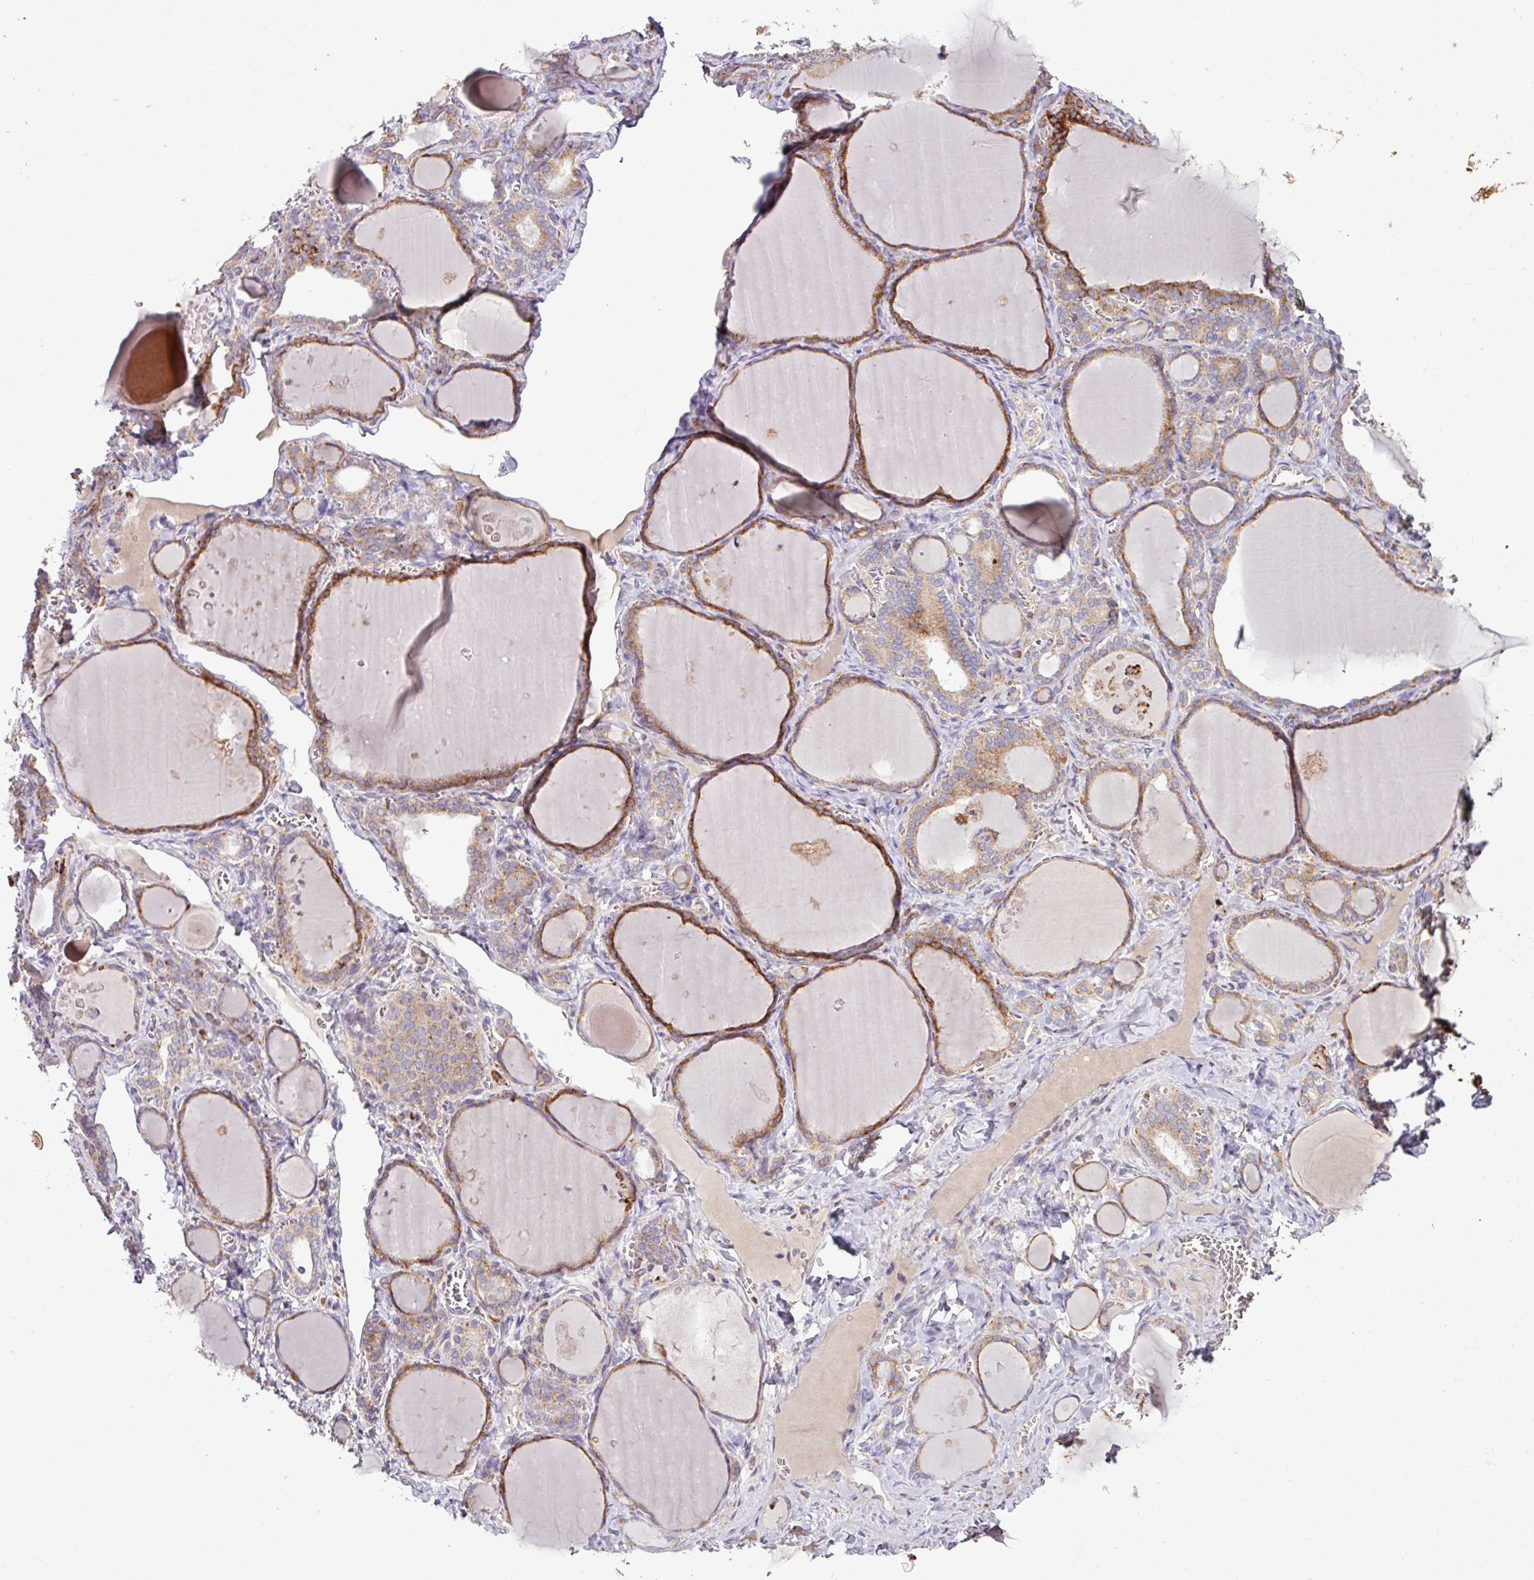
{"staining": {"intensity": "moderate", "quantity": ">75%", "location": "cytoplasmic/membranous"}, "tissue": "thyroid gland", "cell_type": "Glandular cells", "image_type": "normal", "snomed": [{"axis": "morphology", "description": "Normal tissue, NOS"}, {"axis": "topography", "description": "Thyroid gland"}], "caption": "Immunohistochemical staining of benign thyroid gland exhibits moderate cytoplasmic/membranous protein expression in about >75% of glandular cells. (Brightfield microscopy of DAB IHC at high magnification).", "gene": "ENSG00000260170", "patient": {"sex": "female", "age": 42}}